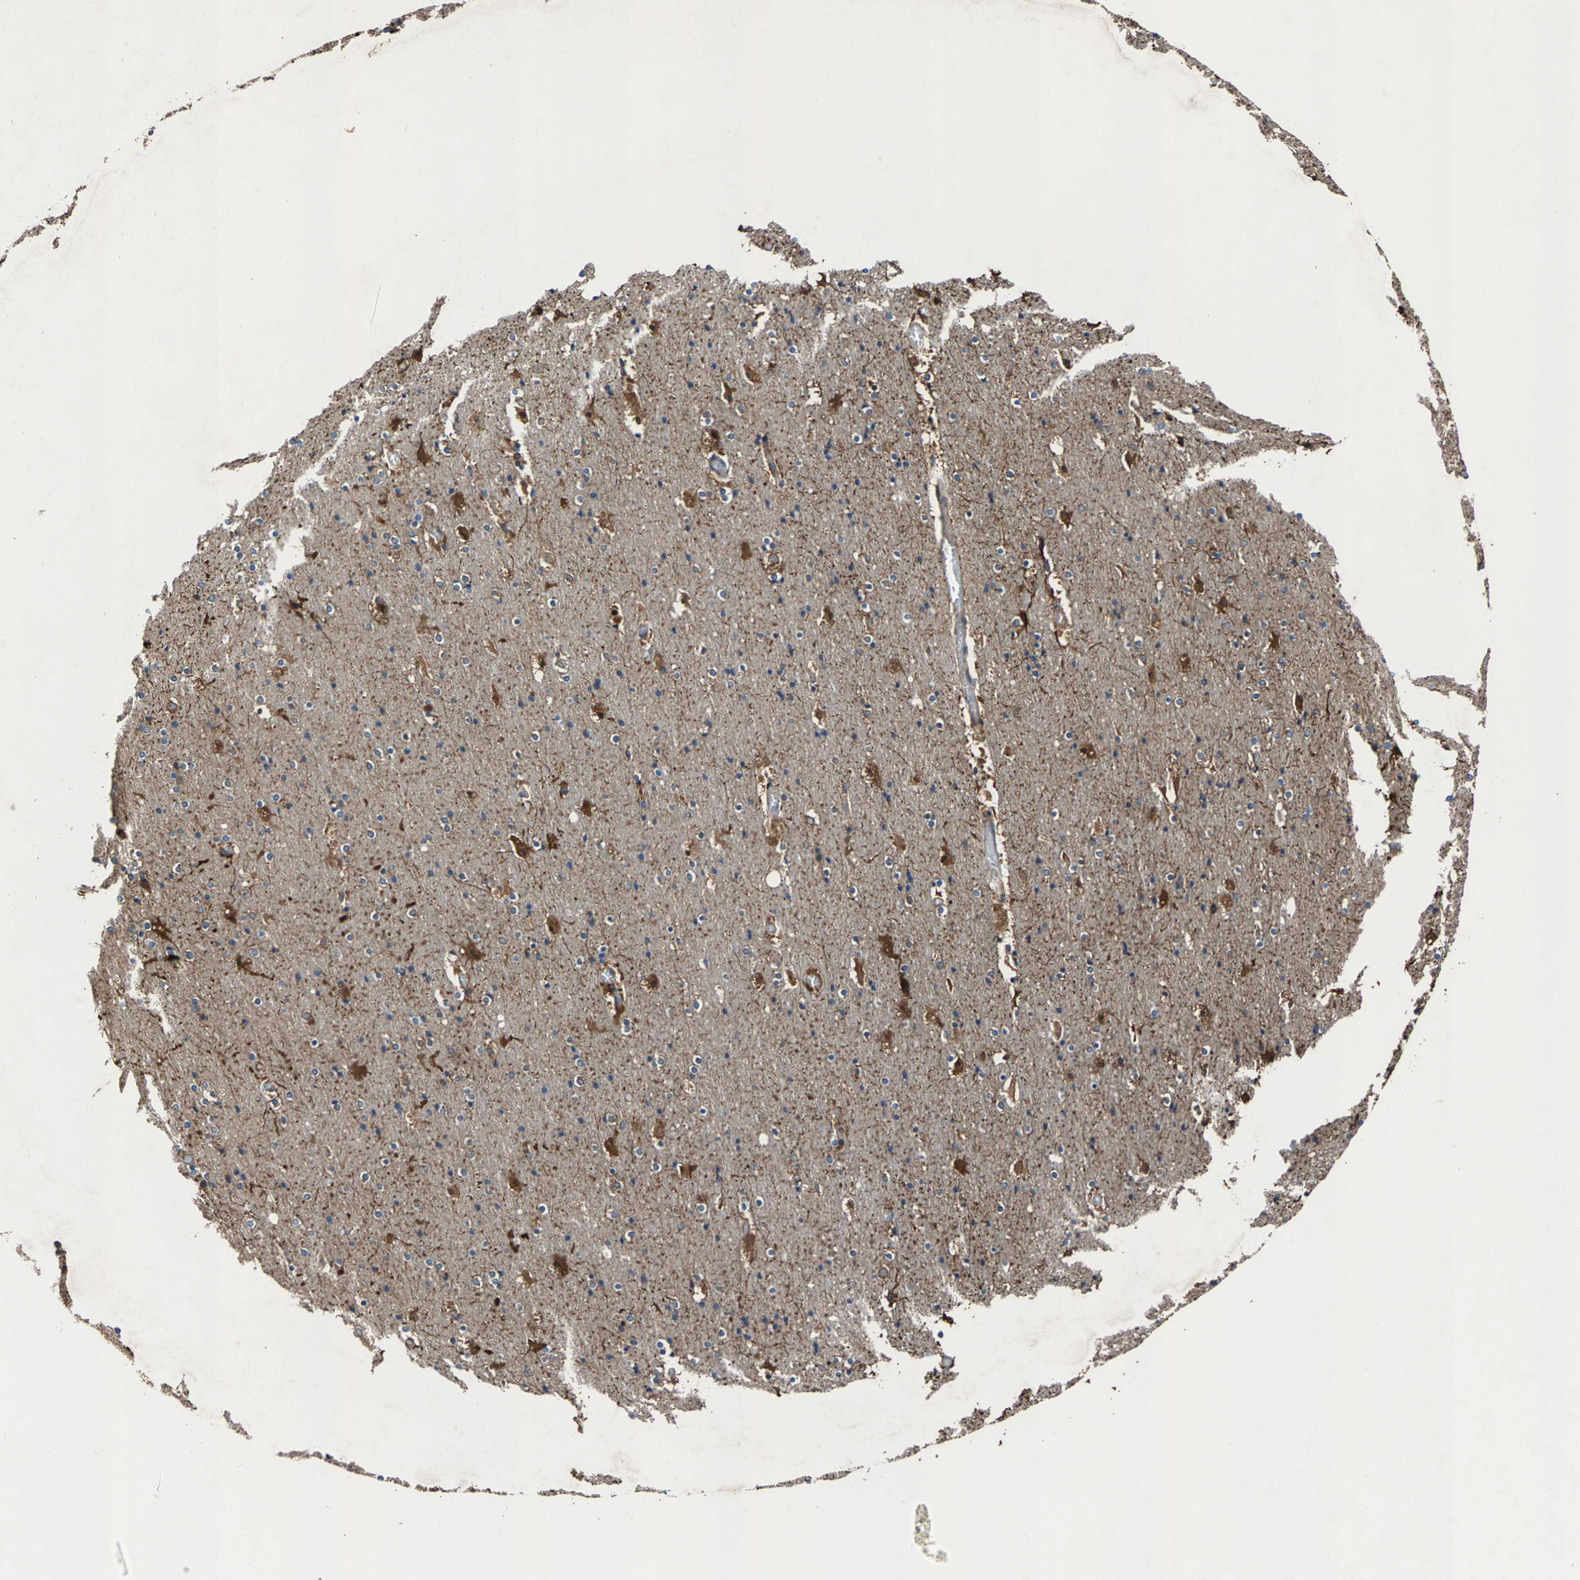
{"staining": {"intensity": "moderate", "quantity": ">75%", "location": "cytoplasmic/membranous"}, "tissue": "cerebral cortex", "cell_type": "Endothelial cells", "image_type": "normal", "snomed": [{"axis": "morphology", "description": "Normal tissue, NOS"}, {"axis": "topography", "description": "Cerebral cortex"}], "caption": "Immunohistochemical staining of benign human cerebral cortex reveals moderate cytoplasmic/membranous protein expression in approximately >75% of endothelial cells.", "gene": "LPCAT1", "patient": {"sex": "male", "age": 57}}